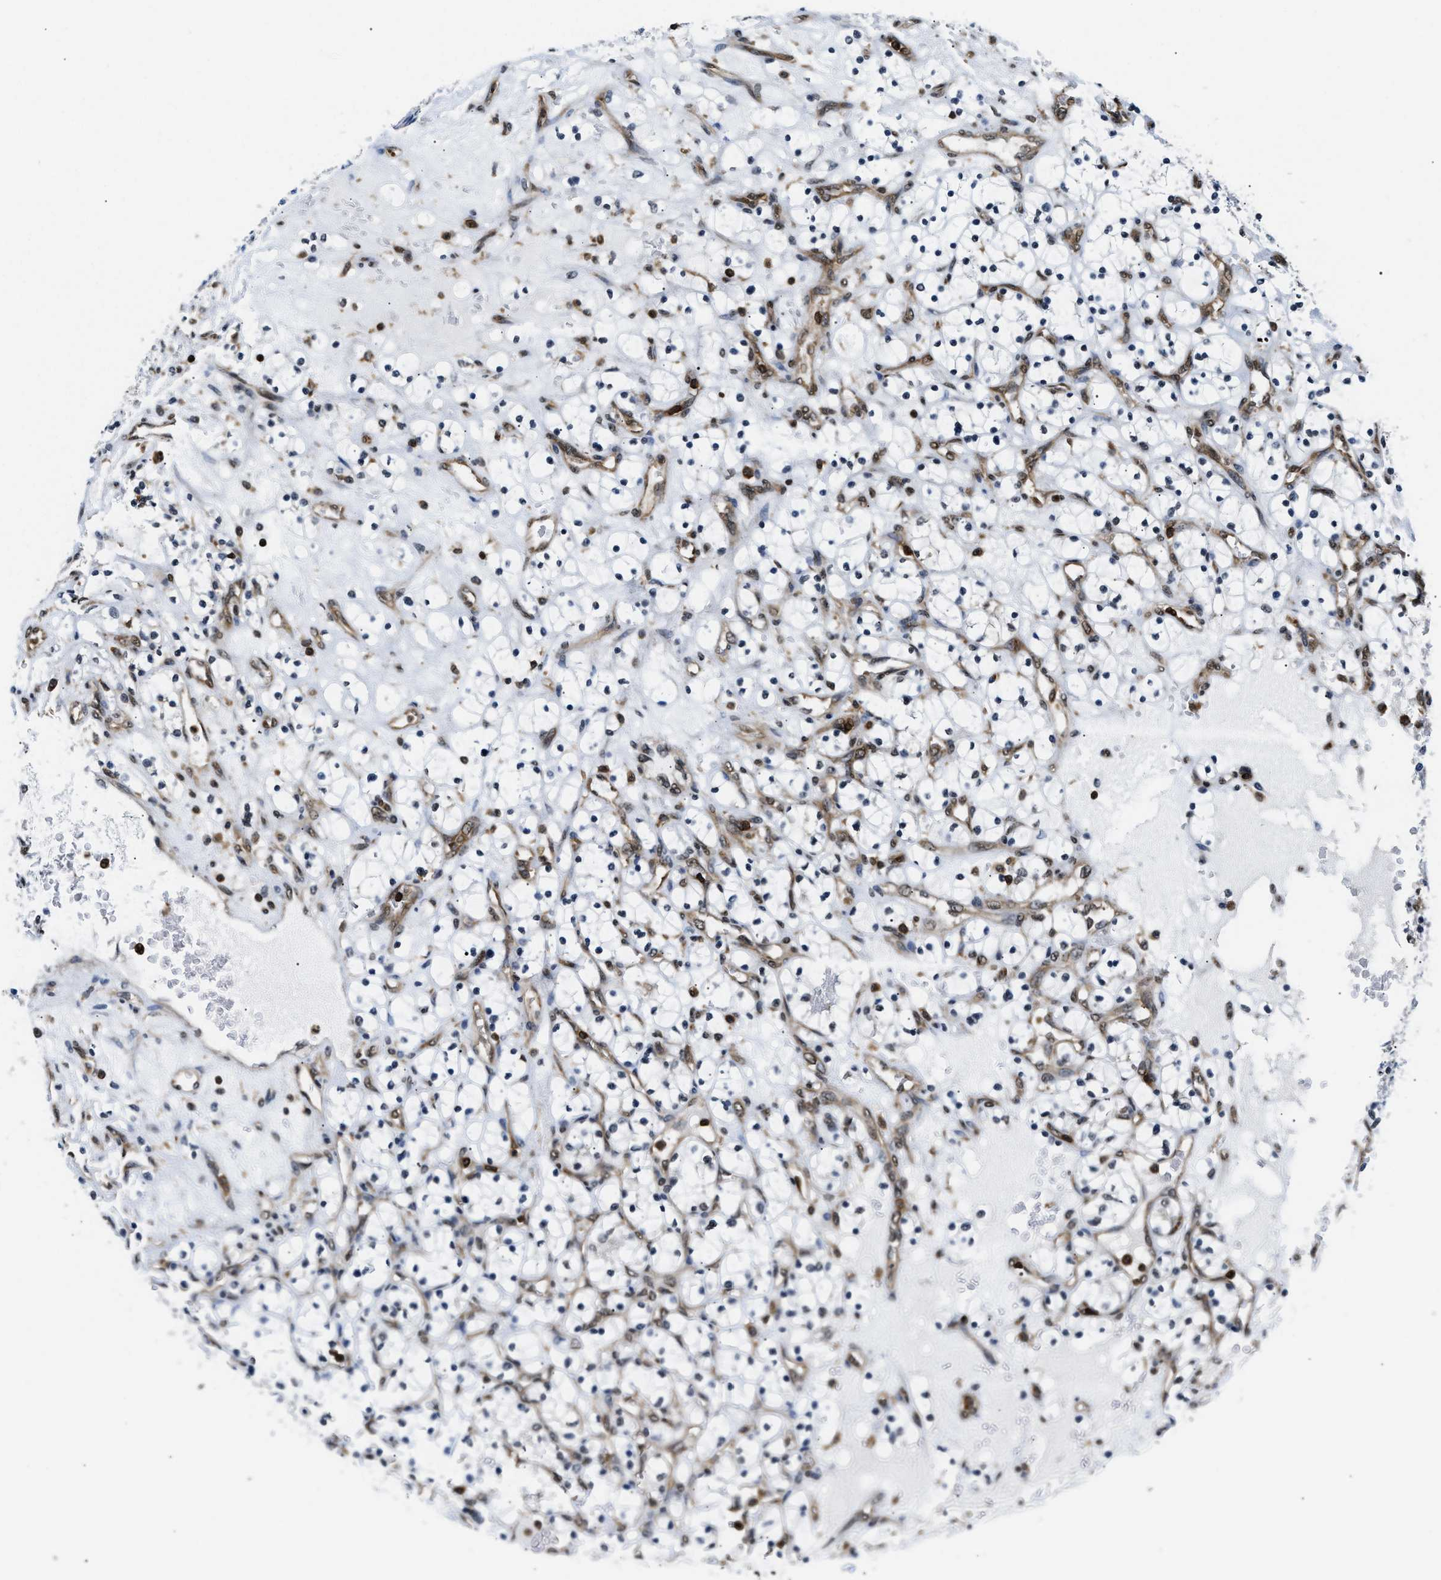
{"staining": {"intensity": "weak", "quantity": "<25%", "location": "nuclear"}, "tissue": "renal cancer", "cell_type": "Tumor cells", "image_type": "cancer", "snomed": [{"axis": "morphology", "description": "Adenocarcinoma, NOS"}, {"axis": "topography", "description": "Kidney"}], "caption": "Image shows no significant protein staining in tumor cells of adenocarcinoma (renal). (DAB (3,3'-diaminobenzidine) immunohistochemistry with hematoxylin counter stain).", "gene": "STK10", "patient": {"sex": "female", "age": 69}}